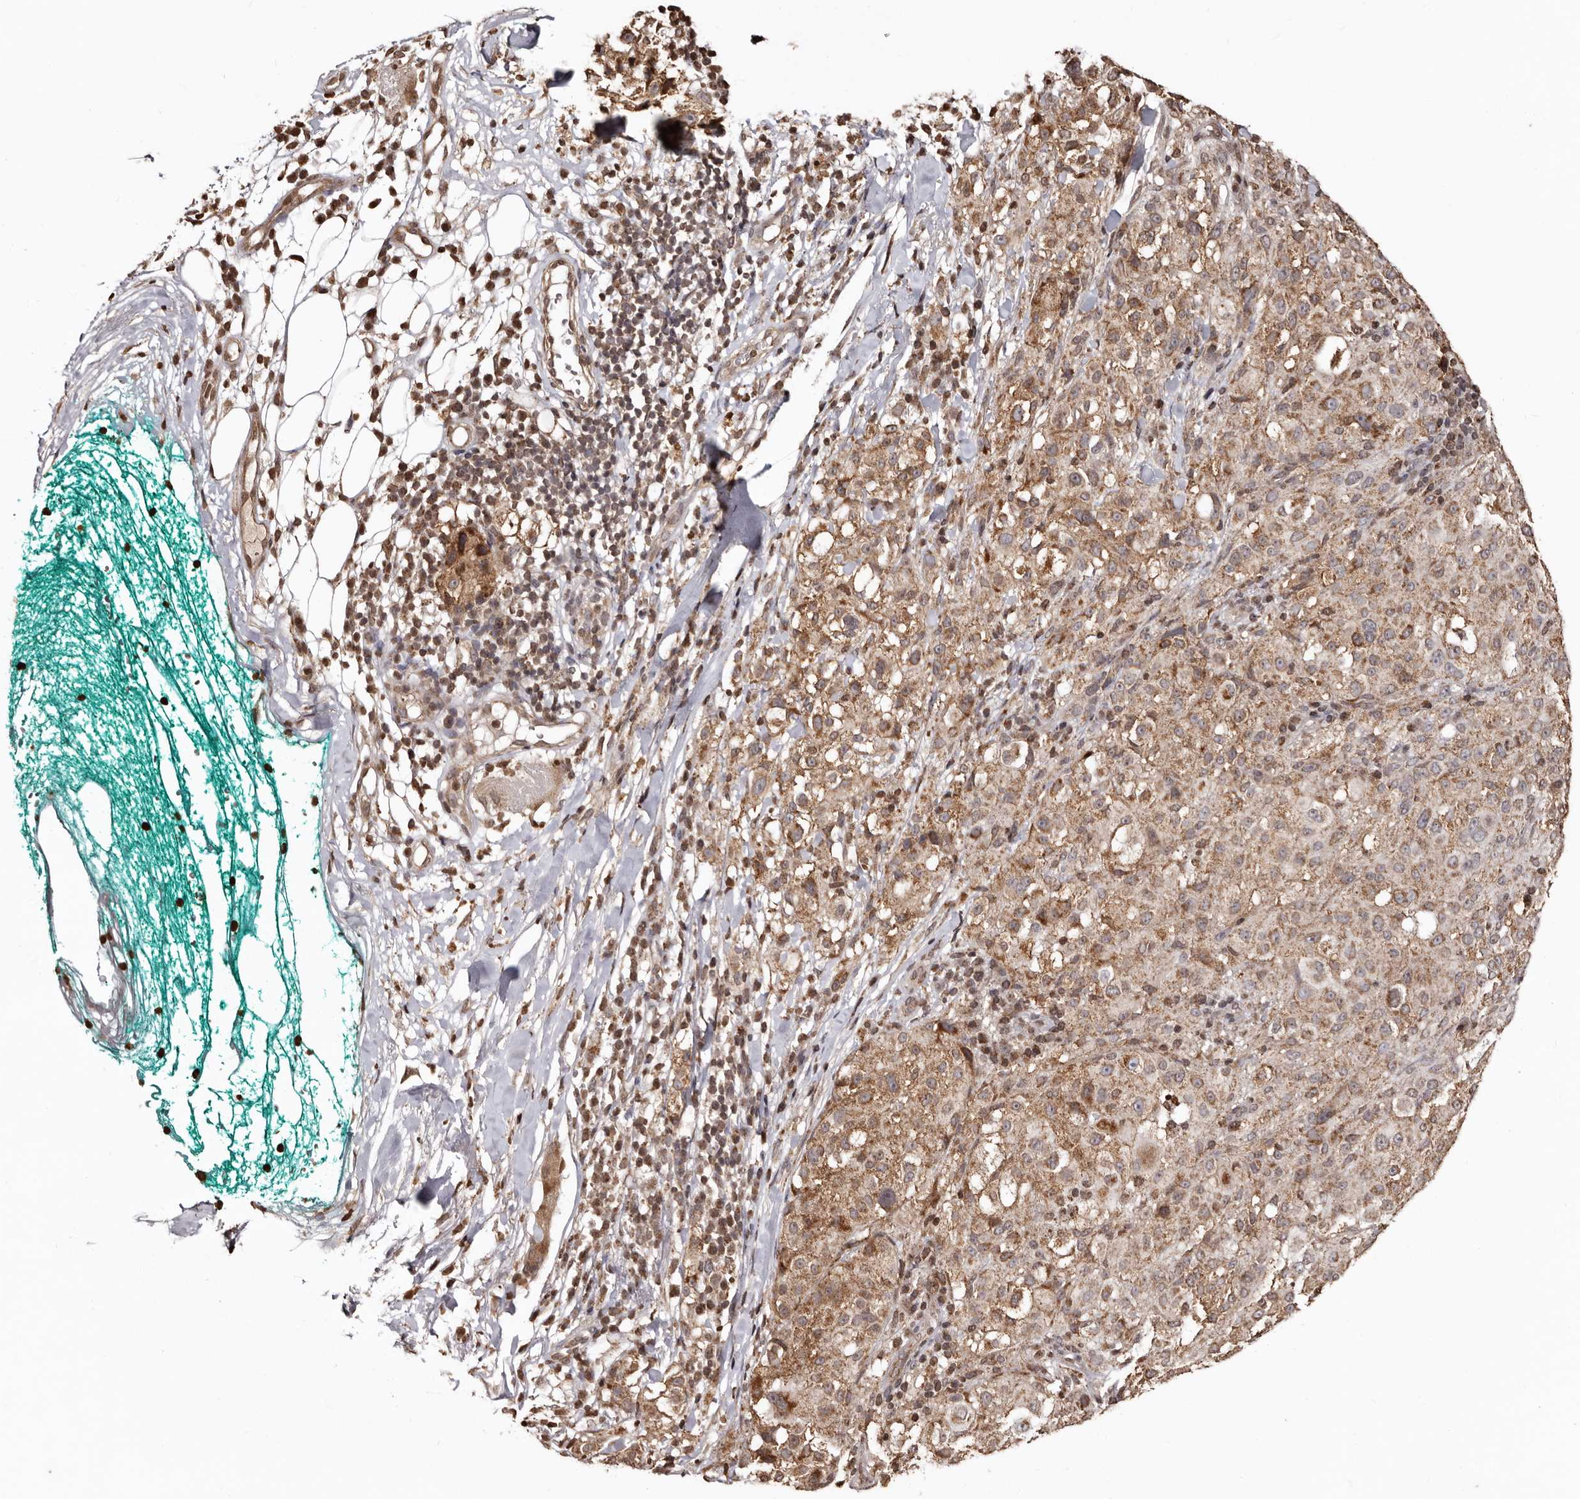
{"staining": {"intensity": "moderate", "quantity": ">75%", "location": "cytoplasmic/membranous"}, "tissue": "melanoma", "cell_type": "Tumor cells", "image_type": "cancer", "snomed": [{"axis": "morphology", "description": "Necrosis, NOS"}, {"axis": "morphology", "description": "Malignant melanoma, NOS"}, {"axis": "topography", "description": "Skin"}], "caption": "Moderate cytoplasmic/membranous protein positivity is present in about >75% of tumor cells in malignant melanoma.", "gene": "CCDC190", "patient": {"sex": "female", "age": 87}}